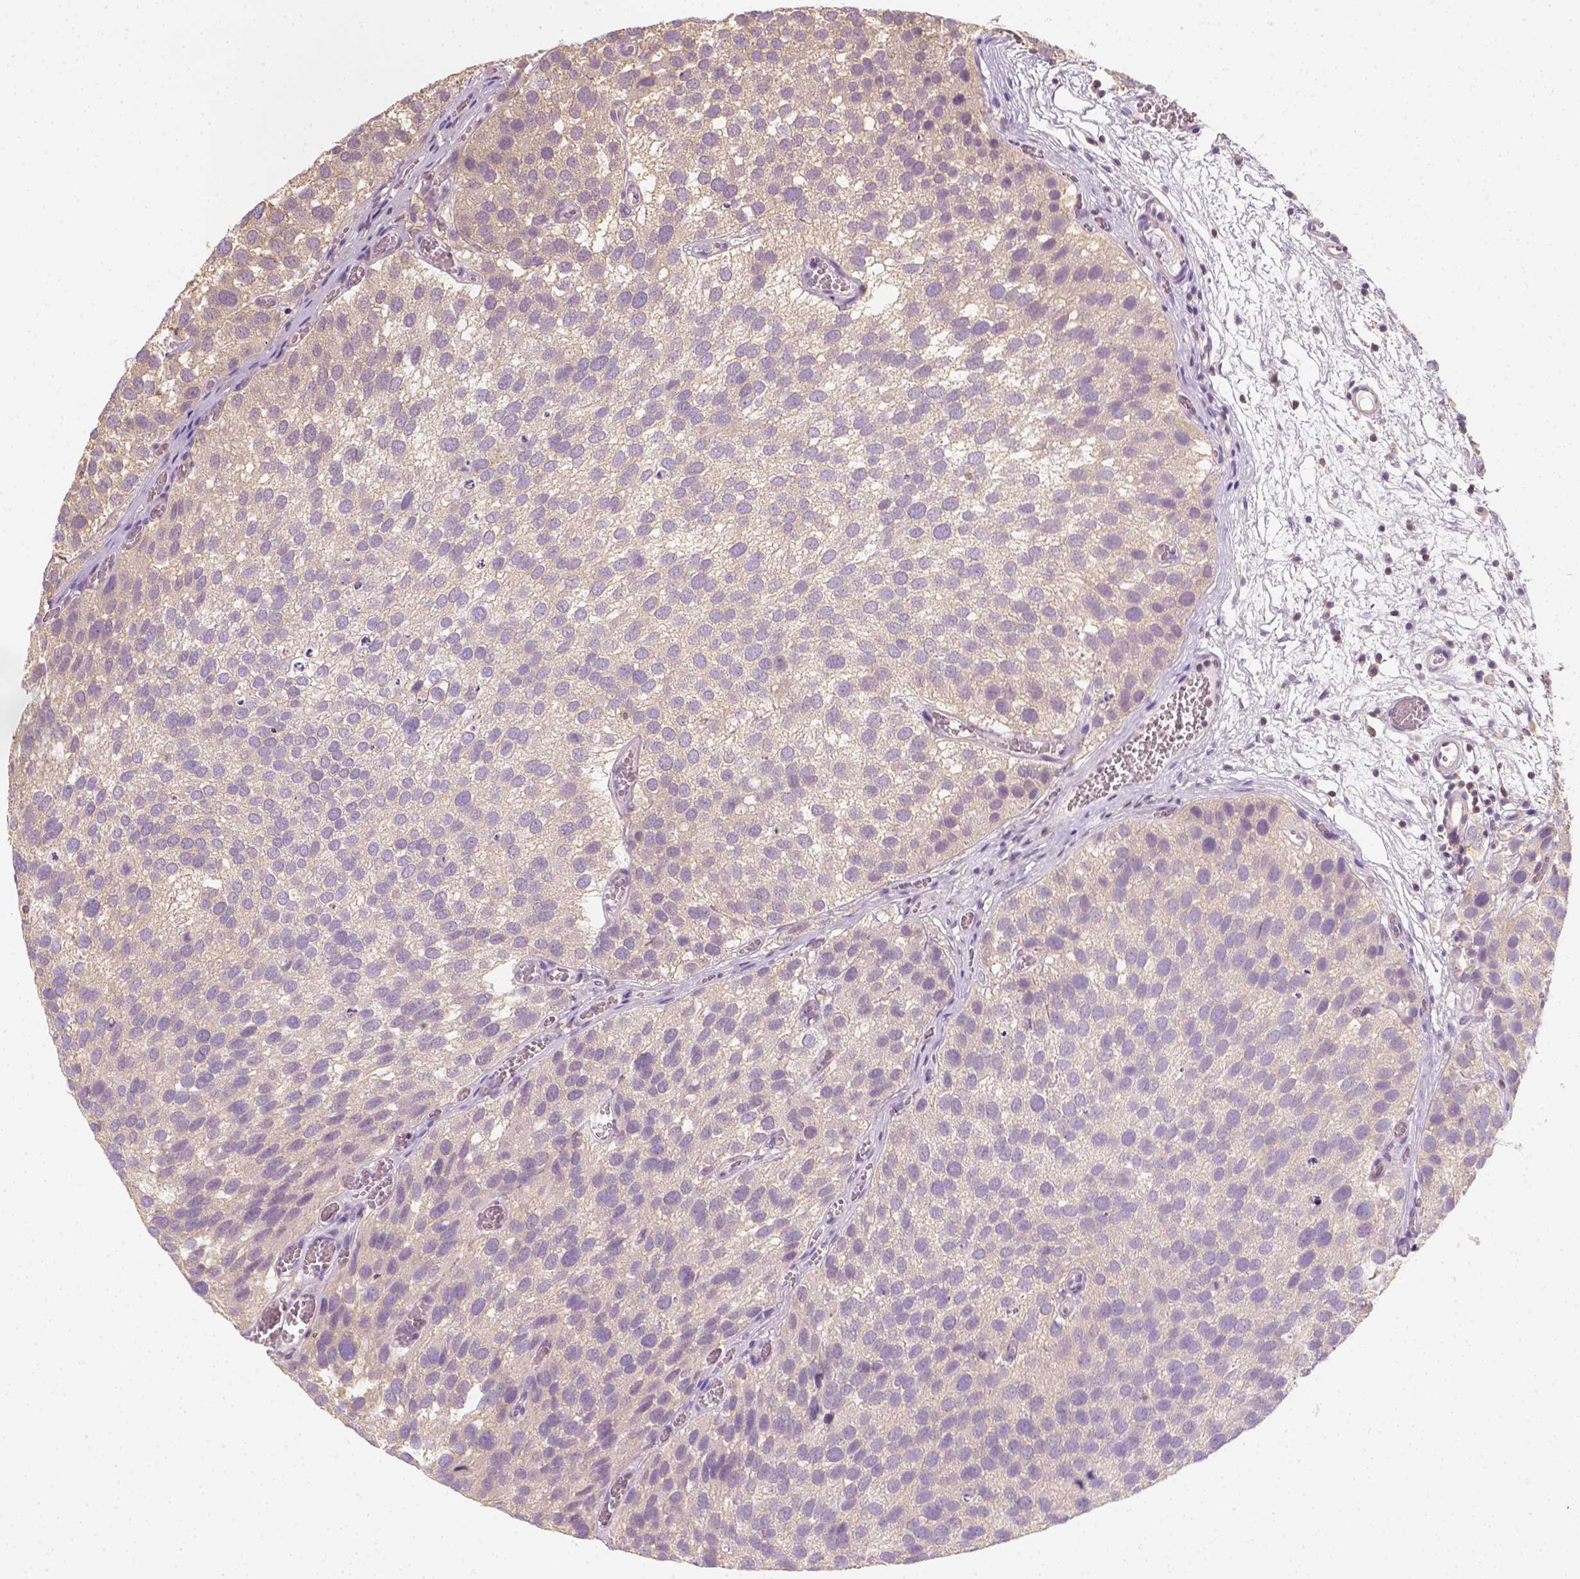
{"staining": {"intensity": "negative", "quantity": "none", "location": "none"}, "tissue": "urothelial cancer", "cell_type": "Tumor cells", "image_type": "cancer", "snomed": [{"axis": "morphology", "description": "Urothelial carcinoma, Low grade"}, {"axis": "topography", "description": "Urinary bladder"}], "caption": "This is an immunohistochemistry (IHC) photomicrograph of human low-grade urothelial carcinoma. There is no positivity in tumor cells.", "gene": "EPHB1", "patient": {"sex": "female", "age": 69}}